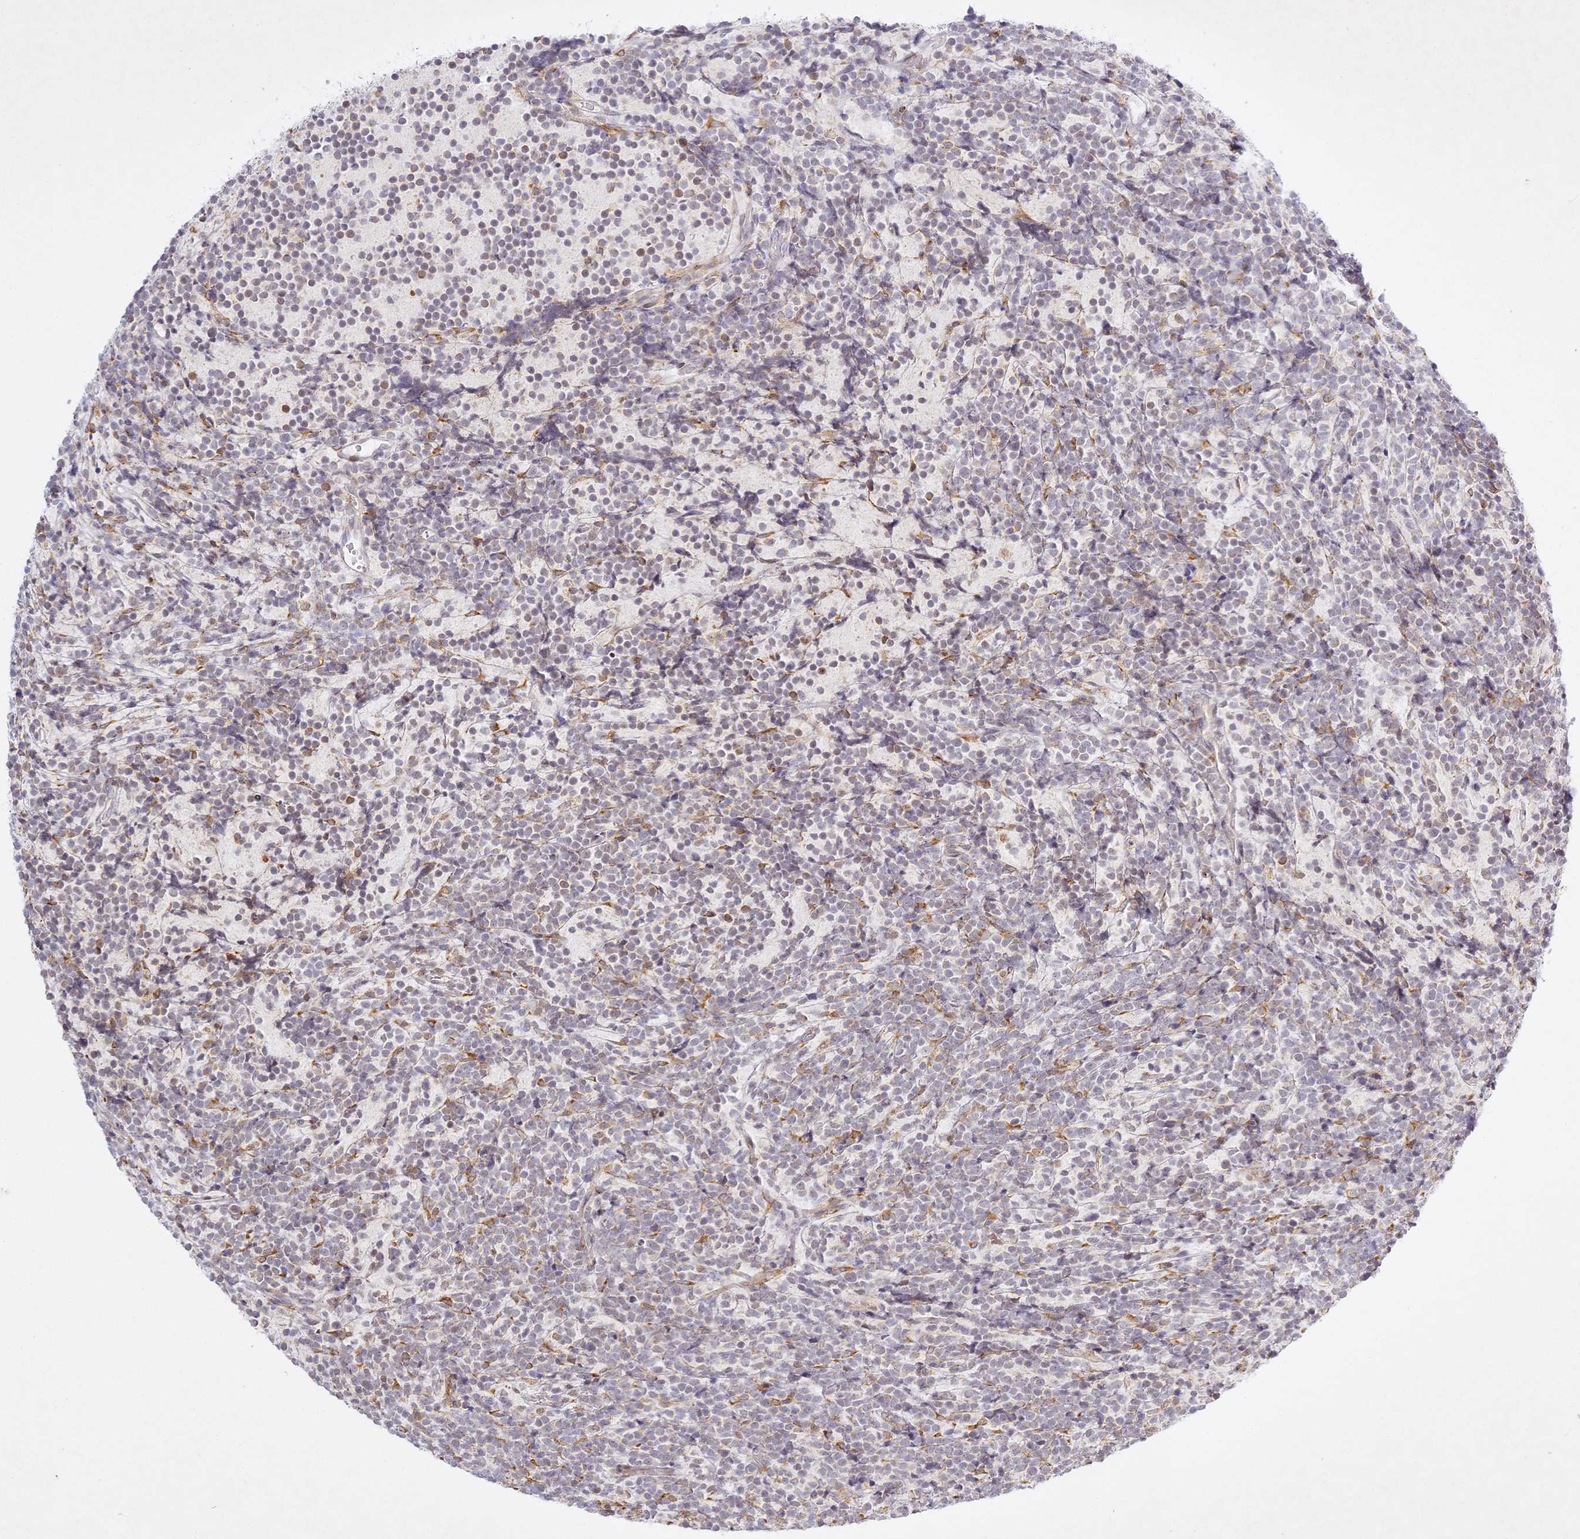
{"staining": {"intensity": "moderate", "quantity": "<25%", "location": "cytoplasmic/membranous"}, "tissue": "glioma", "cell_type": "Tumor cells", "image_type": "cancer", "snomed": [{"axis": "morphology", "description": "Glioma, malignant, Low grade"}, {"axis": "topography", "description": "Brain"}], "caption": "Immunohistochemistry (IHC) (DAB) staining of human glioma shows moderate cytoplasmic/membranous protein staining in about <25% of tumor cells.", "gene": "SLC30A5", "patient": {"sex": "female", "age": 1}}